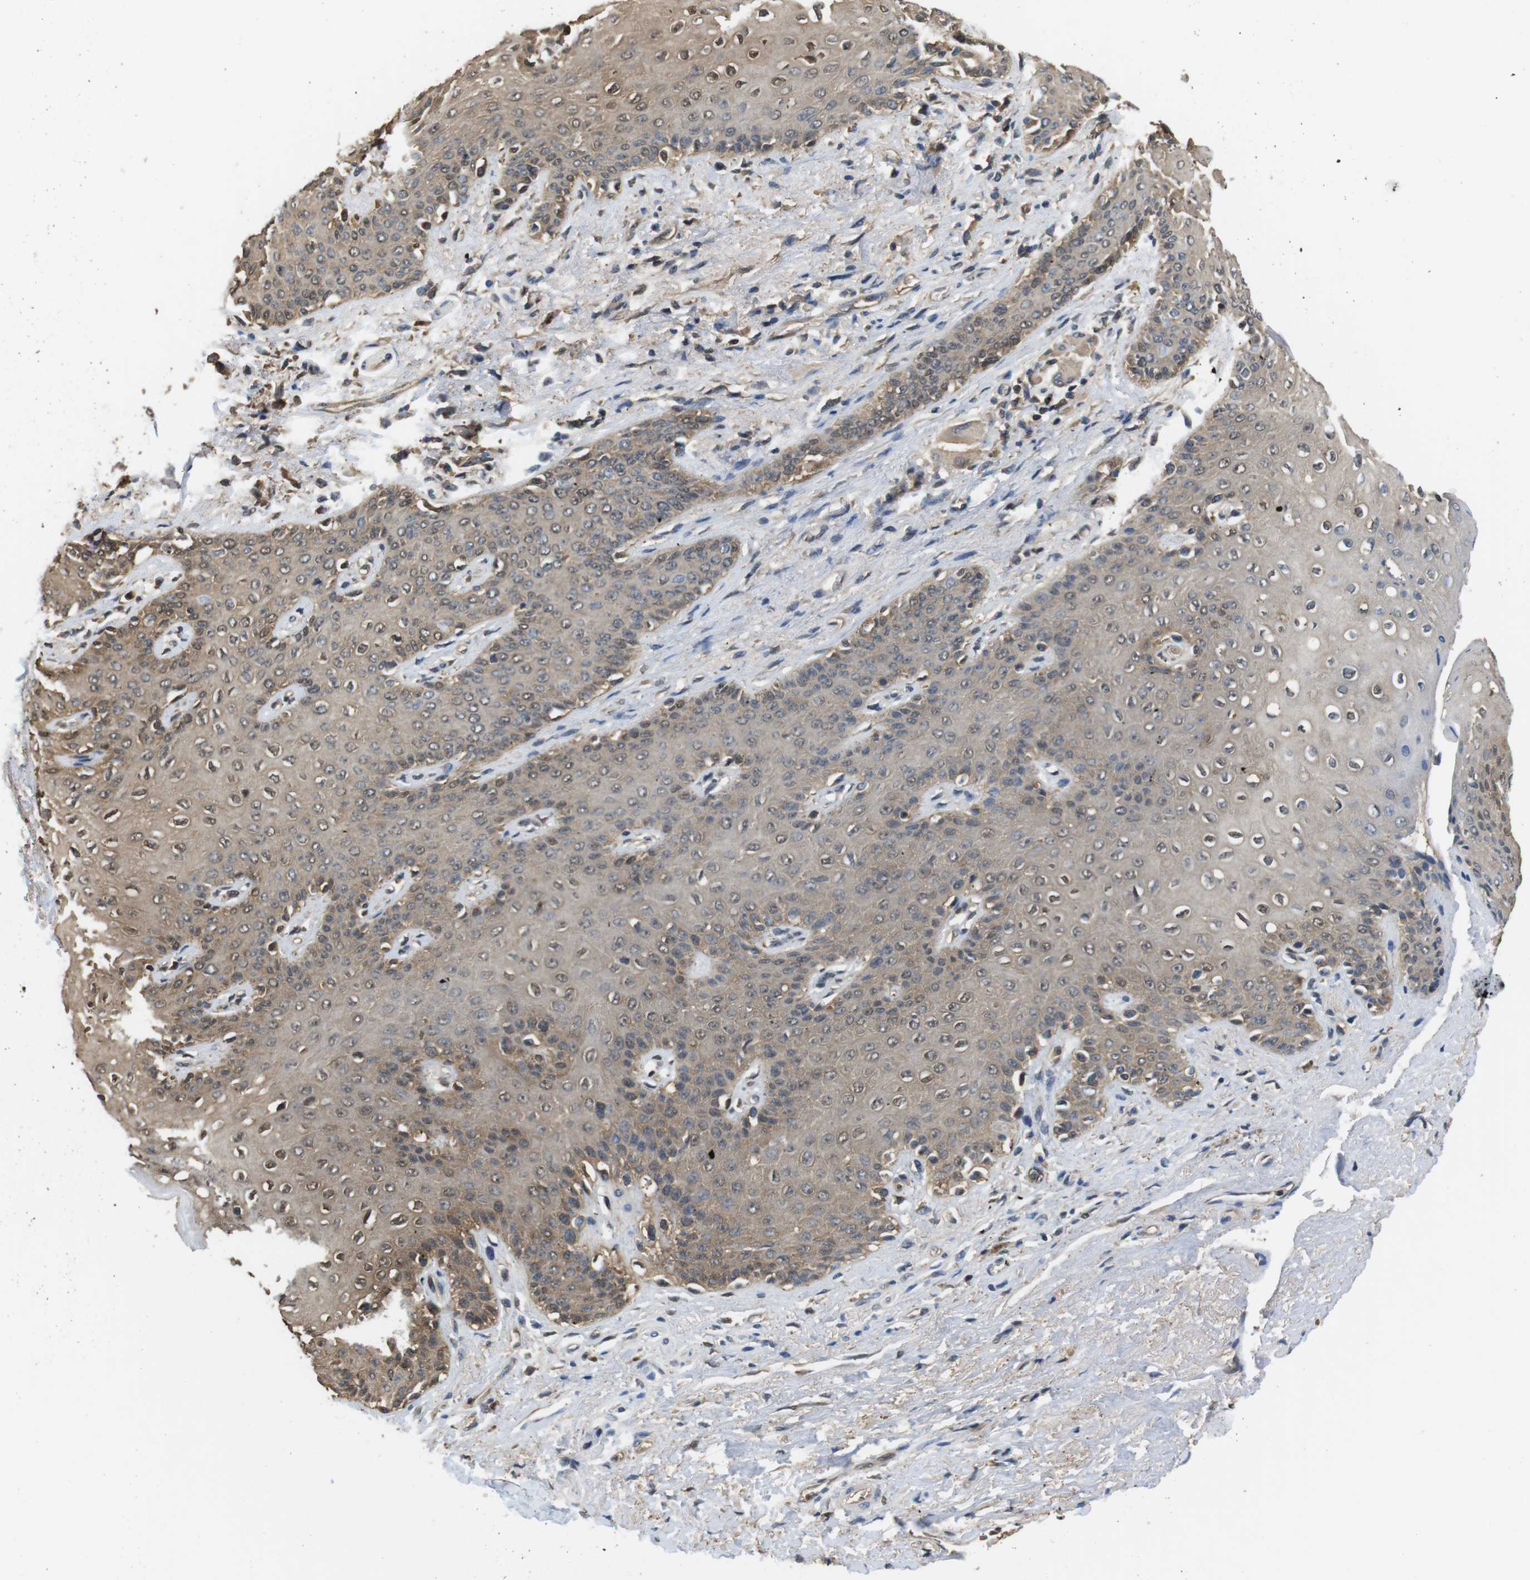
{"staining": {"intensity": "weak", "quantity": ">75%", "location": "cytoplasmic/membranous,nuclear"}, "tissue": "skin", "cell_type": "Epidermal cells", "image_type": "normal", "snomed": [{"axis": "morphology", "description": "Normal tissue, NOS"}, {"axis": "topography", "description": "Anal"}], "caption": "Protein expression analysis of normal human skin reveals weak cytoplasmic/membranous,nuclear expression in approximately >75% of epidermal cells.", "gene": "LDHA", "patient": {"sex": "female", "age": 46}}